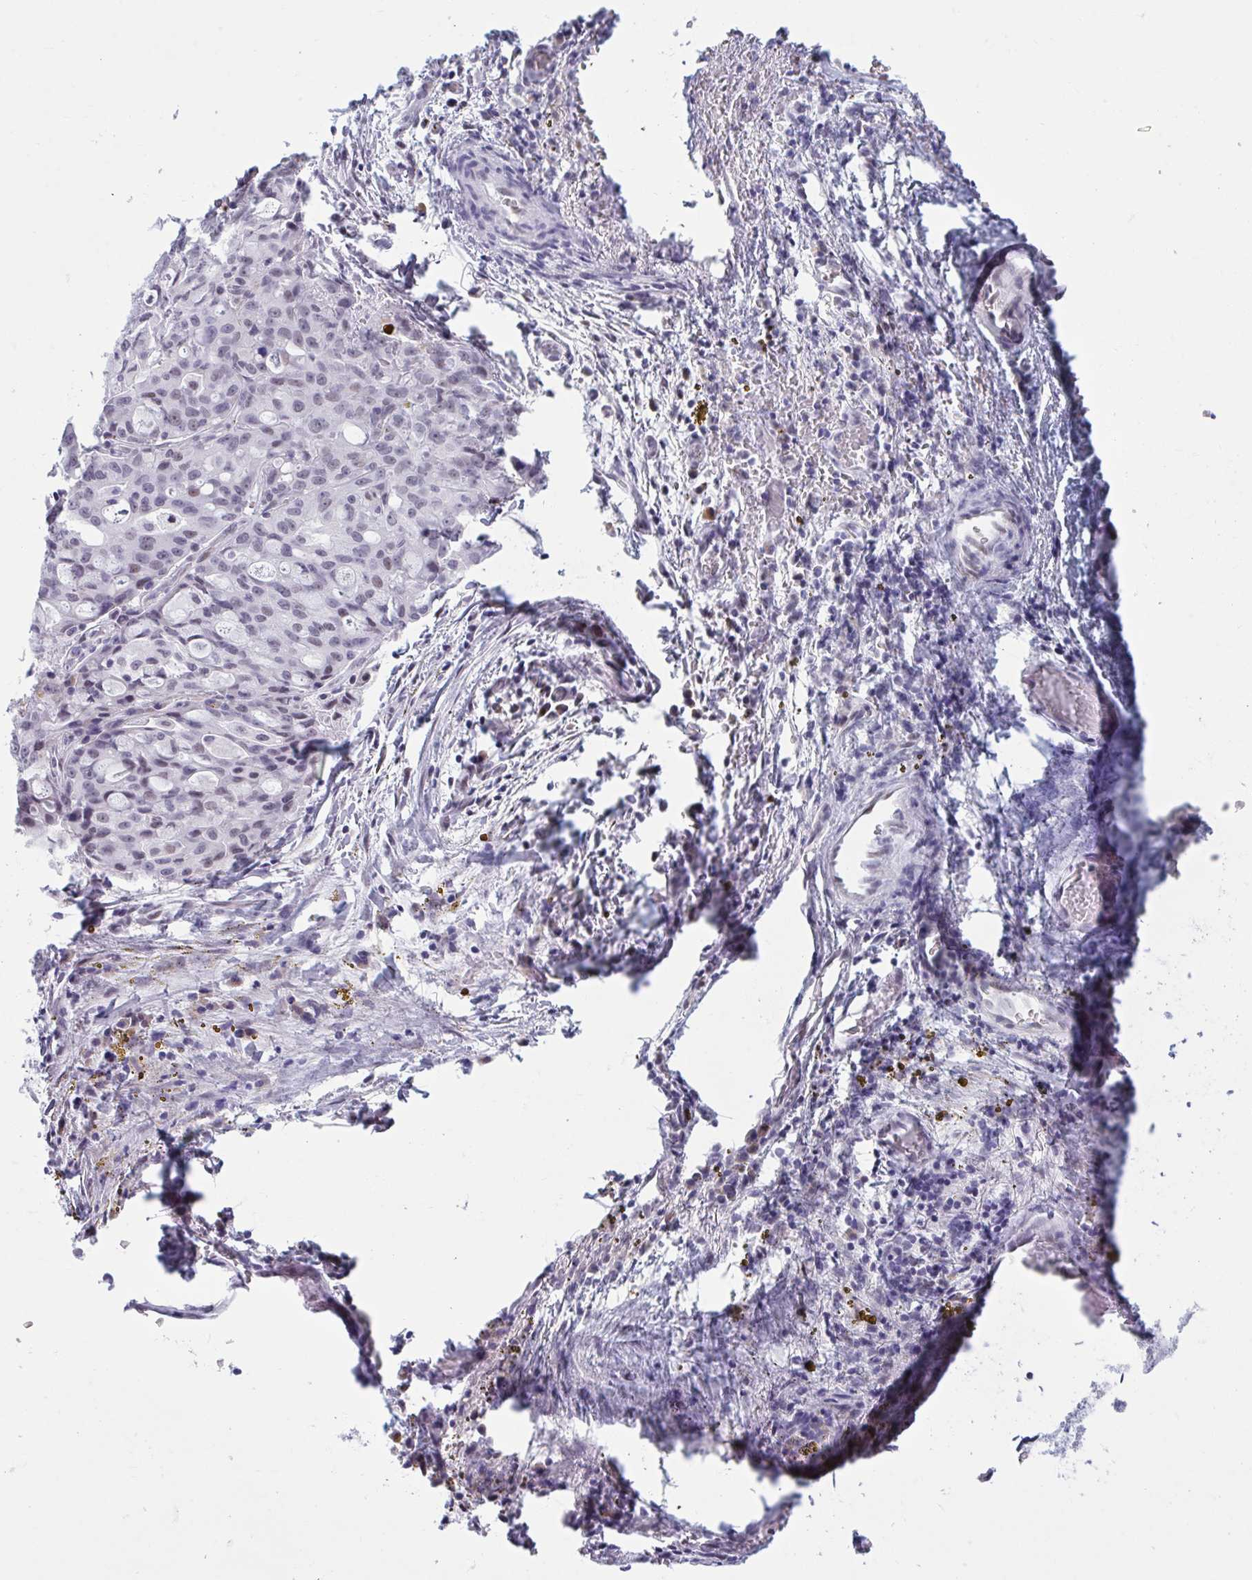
{"staining": {"intensity": "negative", "quantity": "none", "location": "none"}, "tissue": "lung cancer", "cell_type": "Tumor cells", "image_type": "cancer", "snomed": [{"axis": "morphology", "description": "Adenocarcinoma, NOS"}, {"axis": "topography", "description": "Lung"}], "caption": "Immunohistochemical staining of human adenocarcinoma (lung) shows no significant staining in tumor cells.", "gene": "MSMB", "patient": {"sex": "female", "age": 44}}